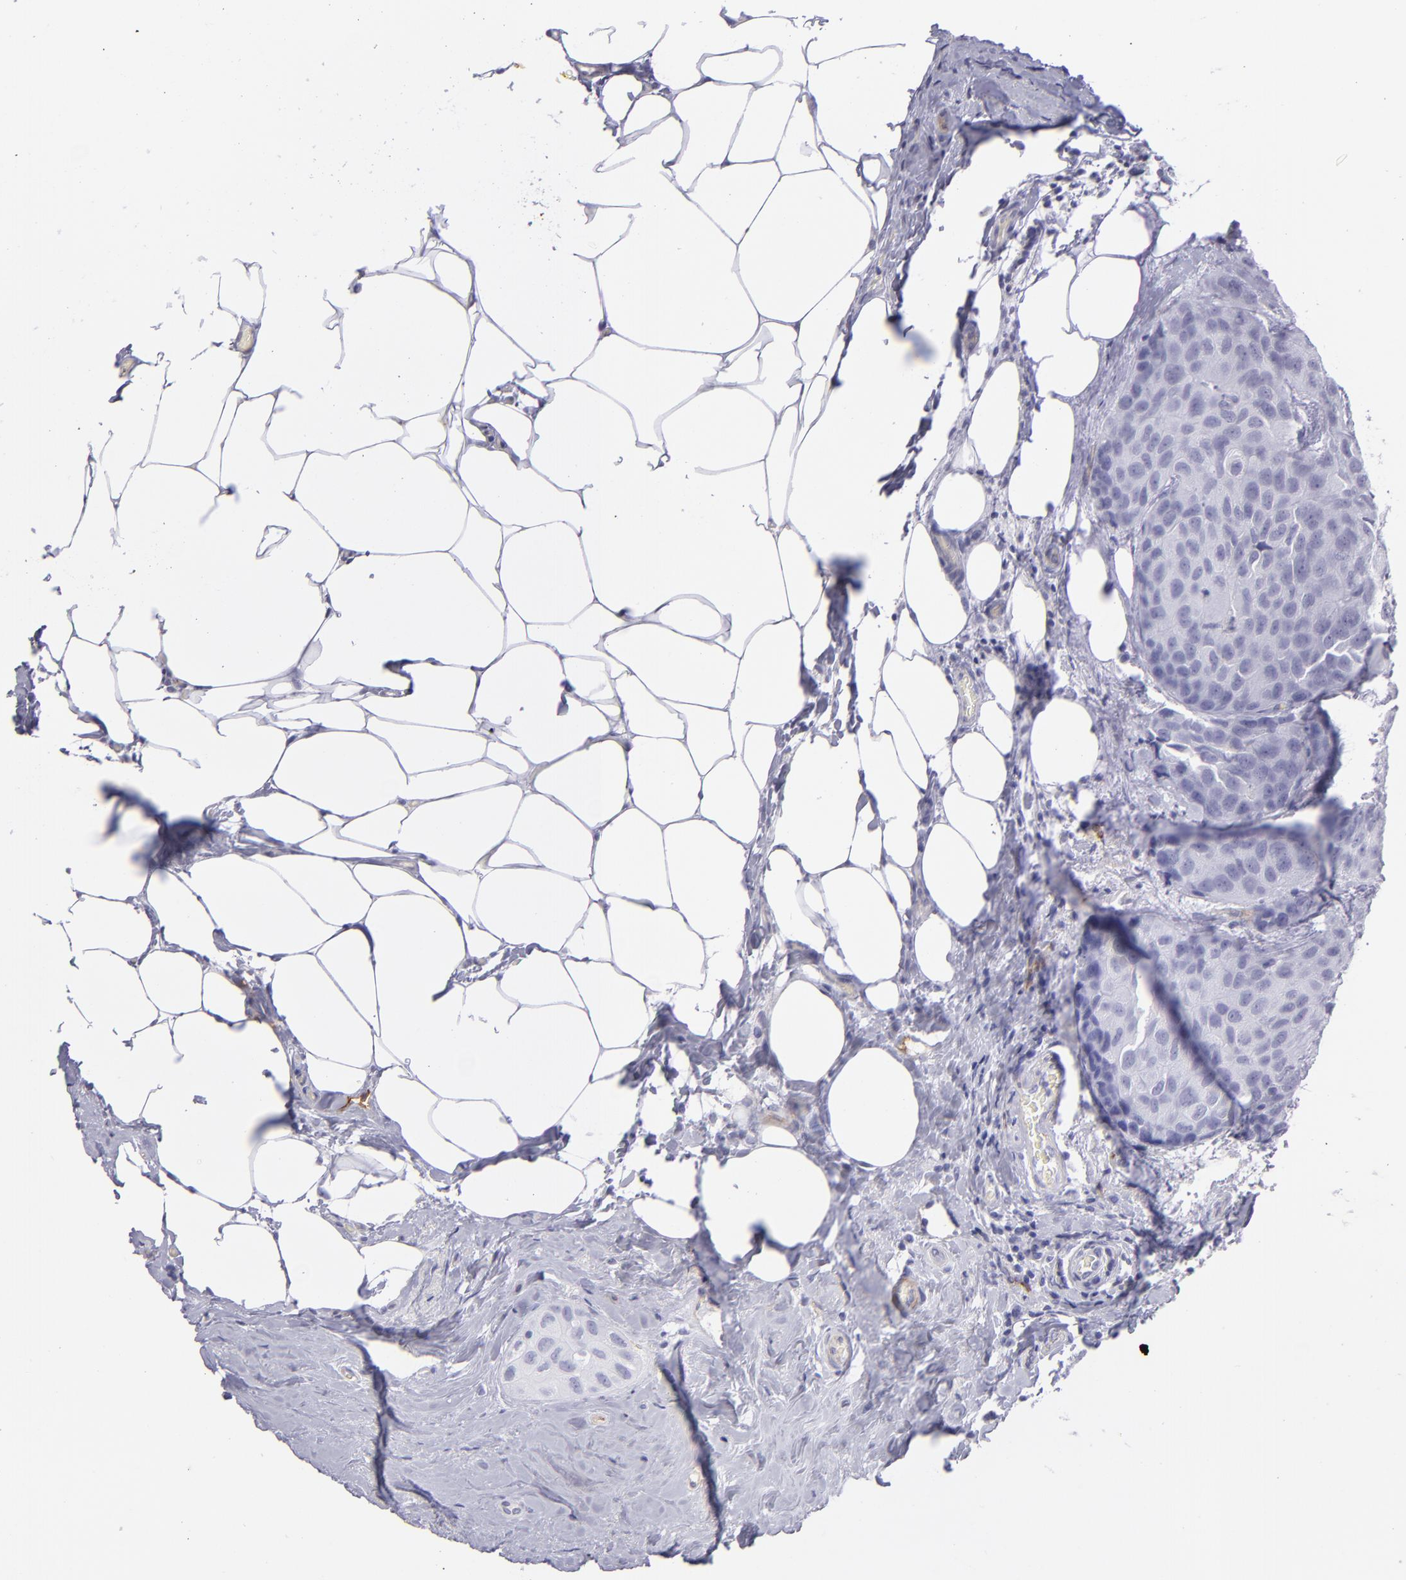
{"staining": {"intensity": "negative", "quantity": "none", "location": "none"}, "tissue": "breast cancer", "cell_type": "Tumor cells", "image_type": "cancer", "snomed": [{"axis": "morphology", "description": "Duct carcinoma"}, {"axis": "topography", "description": "Breast"}], "caption": "IHC histopathology image of breast cancer stained for a protein (brown), which demonstrates no positivity in tumor cells.", "gene": "THBD", "patient": {"sex": "female", "age": 68}}